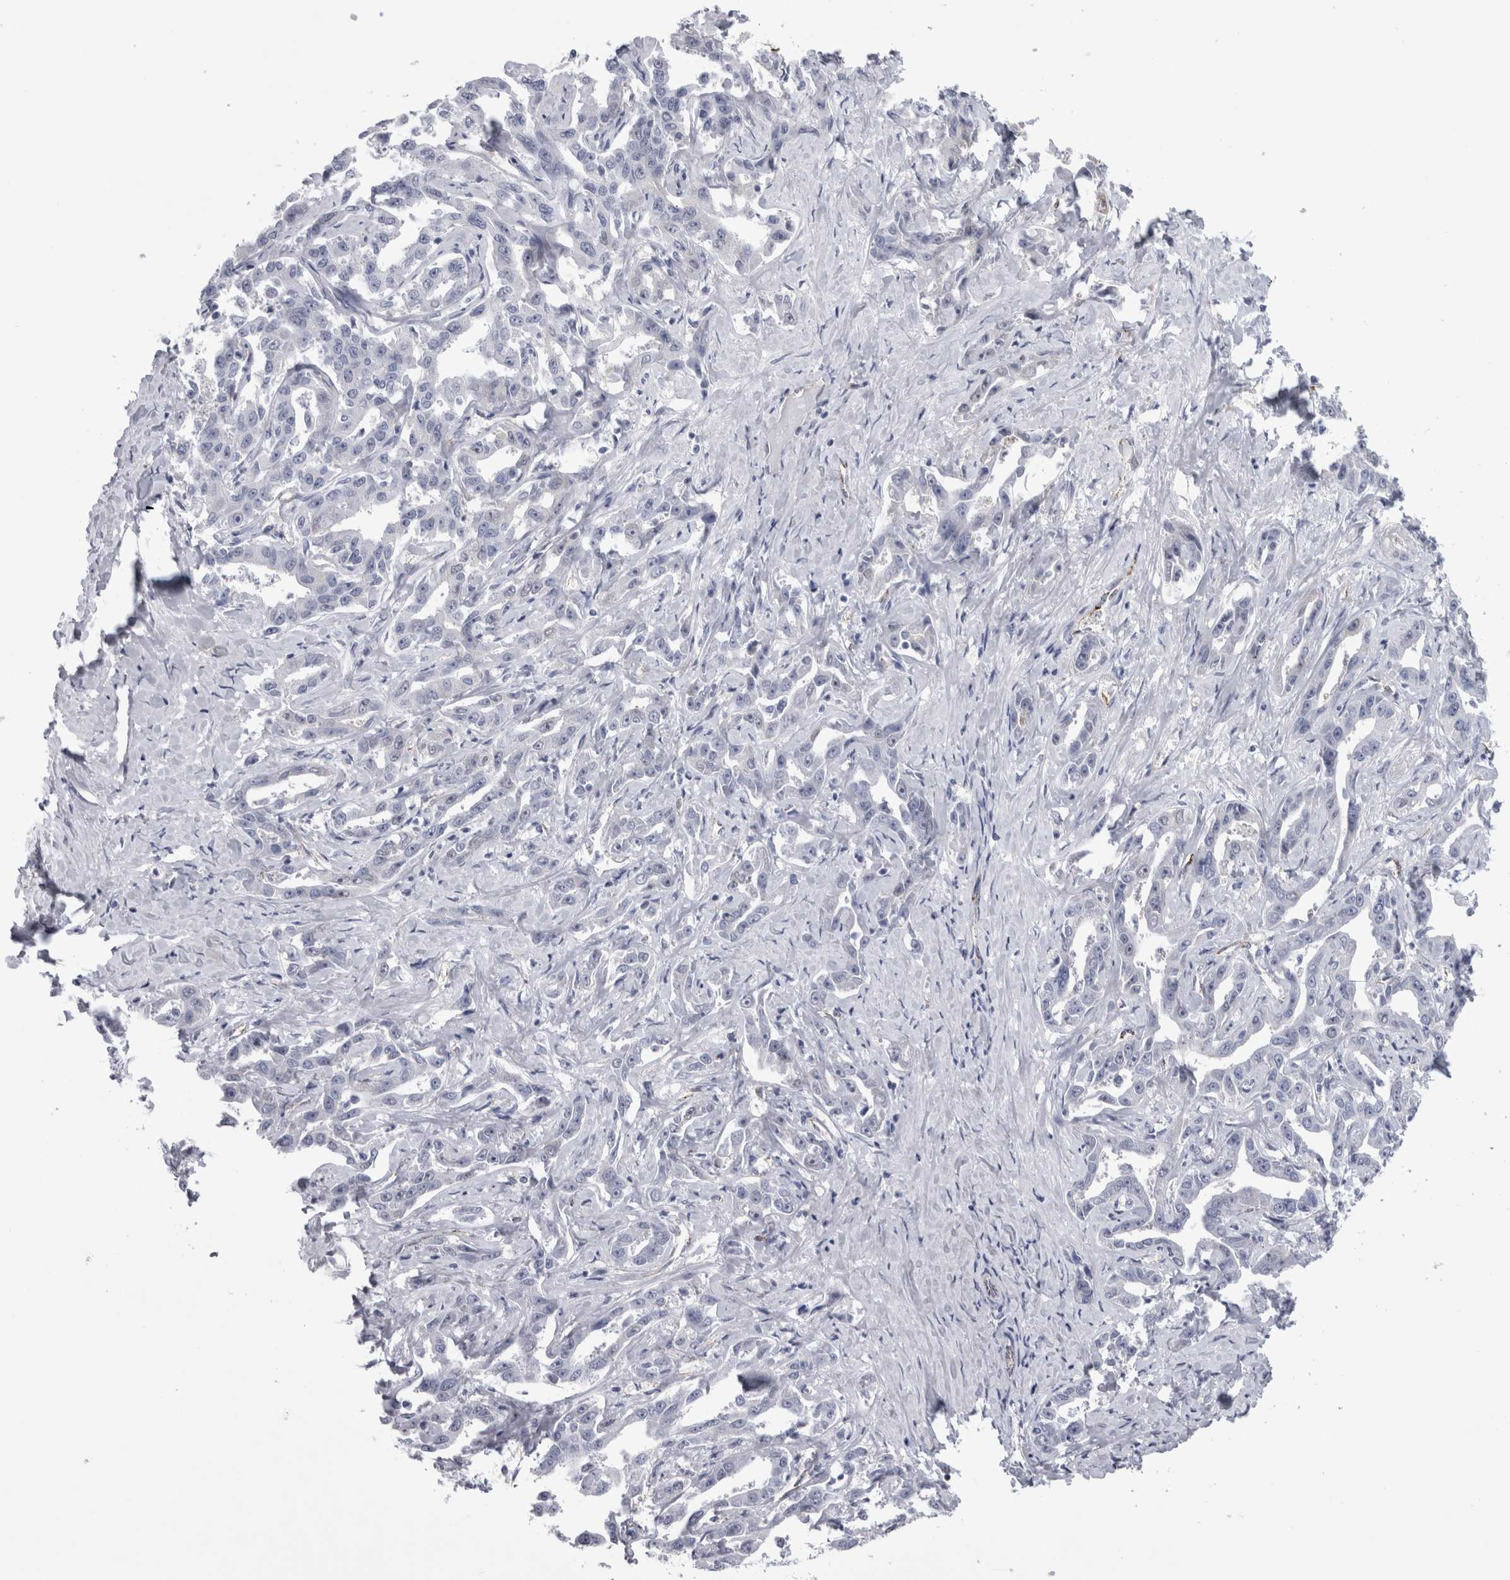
{"staining": {"intensity": "negative", "quantity": "none", "location": "none"}, "tissue": "liver cancer", "cell_type": "Tumor cells", "image_type": "cancer", "snomed": [{"axis": "morphology", "description": "Cholangiocarcinoma"}, {"axis": "topography", "description": "Liver"}], "caption": "Tumor cells are negative for protein expression in human cholangiocarcinoma (liver).", "gene": "ACOT7", "patient": {"sex": "male", "age": 59}}